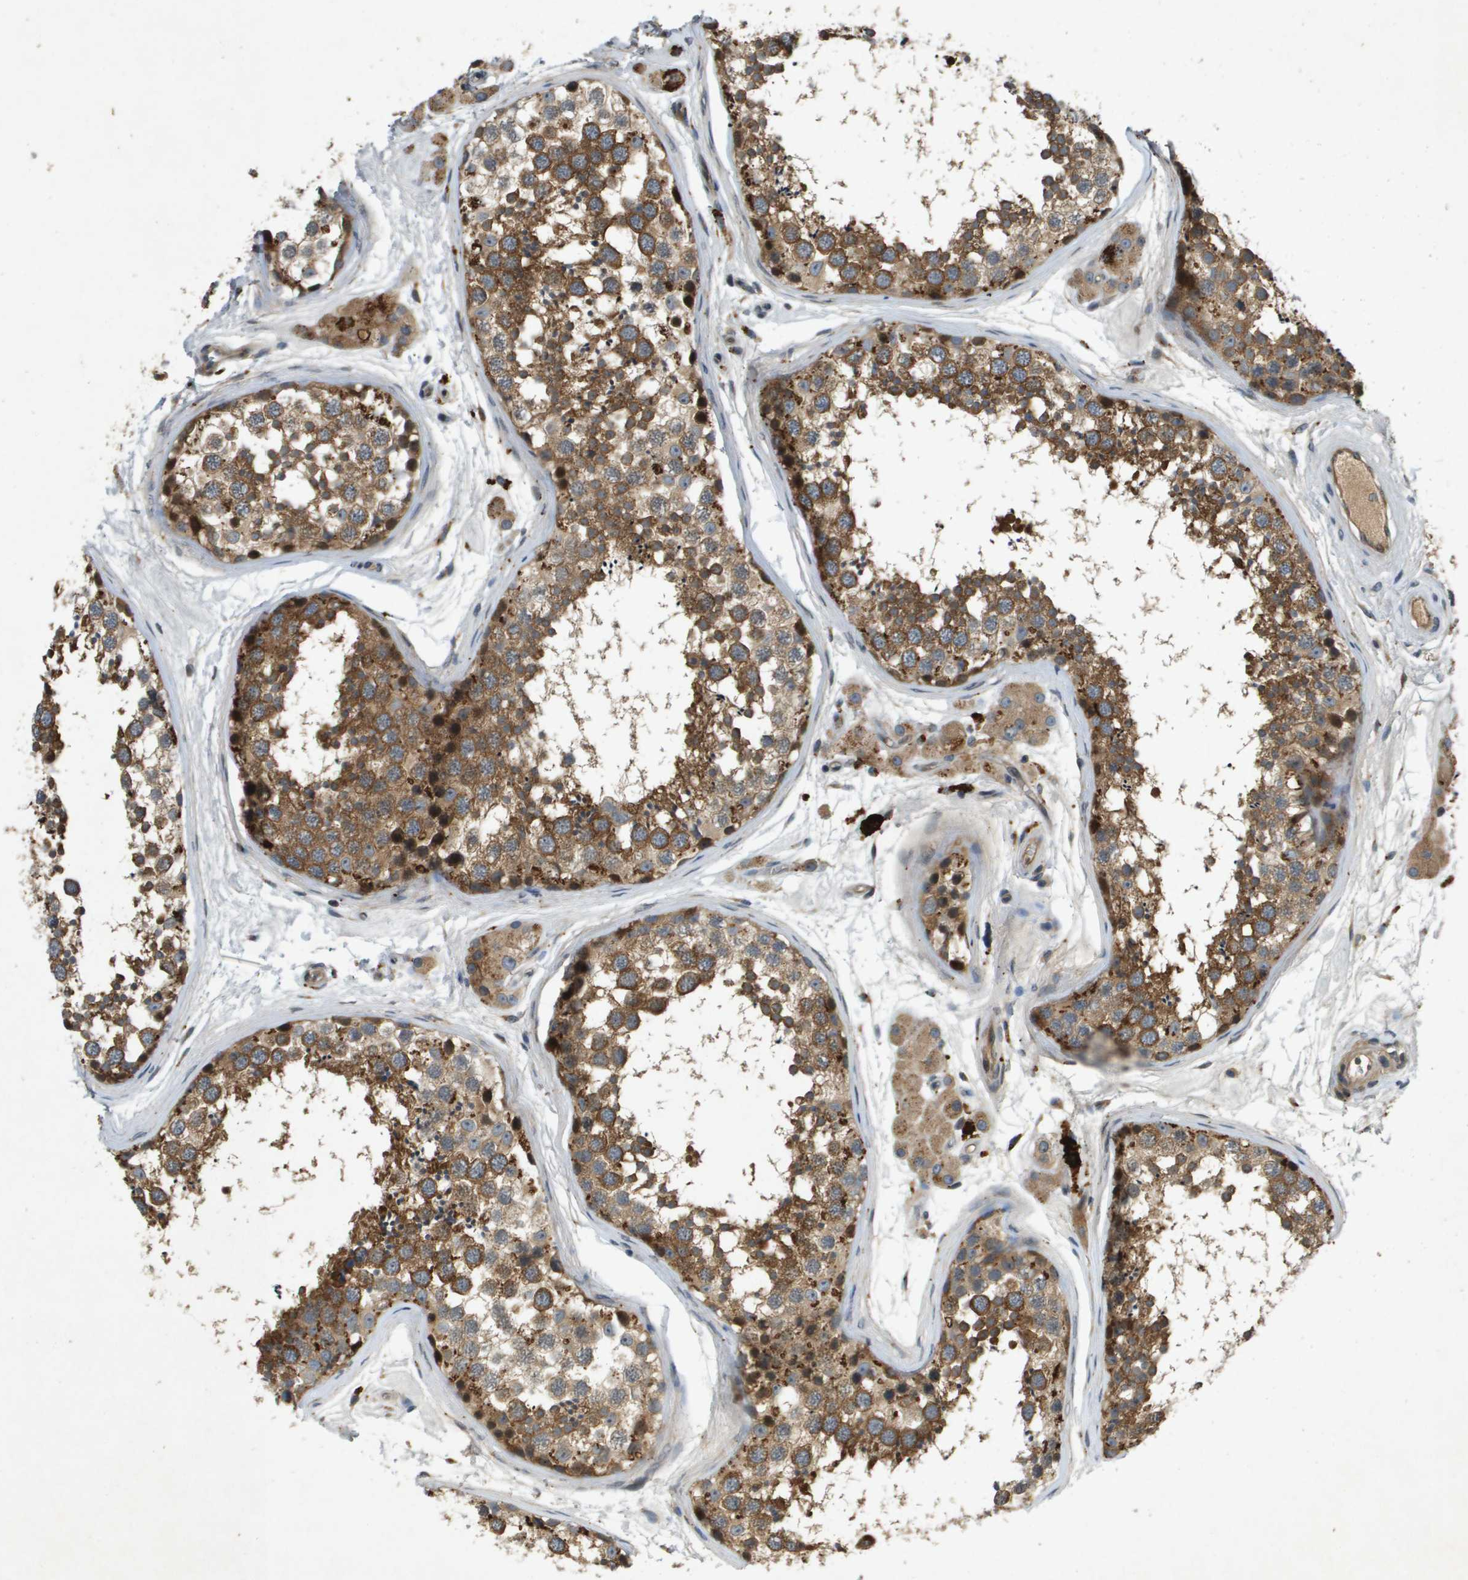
{"staining": {"intensity": "moderate", "quantity": ">75%", "location": "cytoplasmic/membranous"}, "tissue": "testis", "cell_type": "Cells in seminiferous ducts", "image_type": "normal", "snomed": [{"axis": "morphology", "description": "Normal tissue, NOS"}, {"axis": "topography", "description": "Testis"}], "caption": "DAB (3,3'-diaminobenzidine) immunohistochemical staining of unremarkable human testis displays moderate cytoplasmic/membranous protein staining in approximately >75% of cells in seminiferous ducts.", "gene": "PGAP3", "patient": {"sex": "male", "age": 56}}